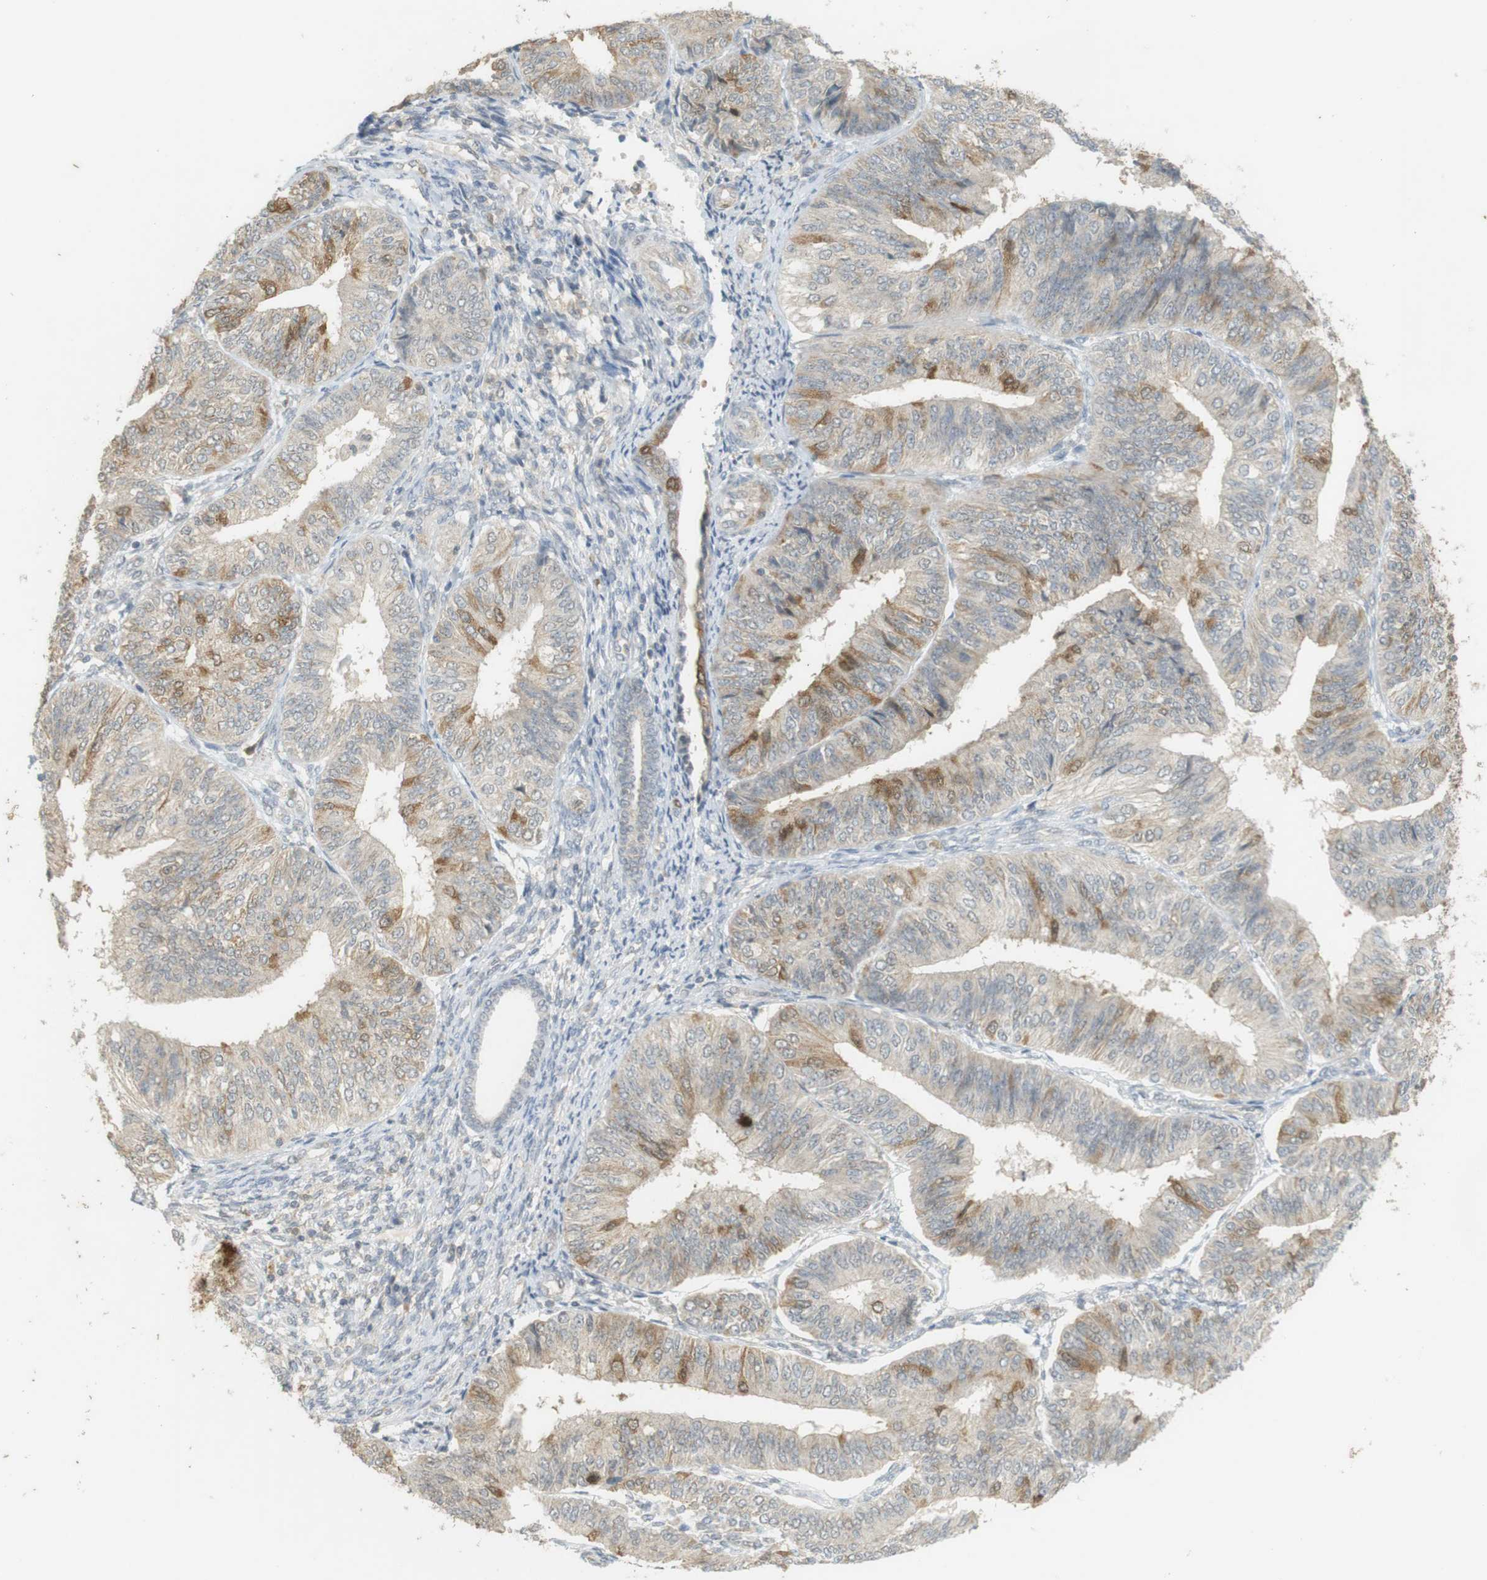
{"staining": {"intensity": "moderate", "quantity": "<25%", "location": "cytoplasmic/membranous"}, "tissue": "endometrial cancer", "cell_type": "Tumor cells", "image_type": "cancer", "snomed": [{"axis": "morphology", "description": "Adenocarcinoma, NOS"}, {"axis": "topography", "description": "Endometrium"}], "caption": "Protein analysis of adenocarcinoma (endometrial) tissue shows moderate cytoplasmic/membranous expression in about <25% of tumor cells. Nuclei are stained in blue.", "gene": "TTK", "patient": {"sex": "female", "age": 58}}